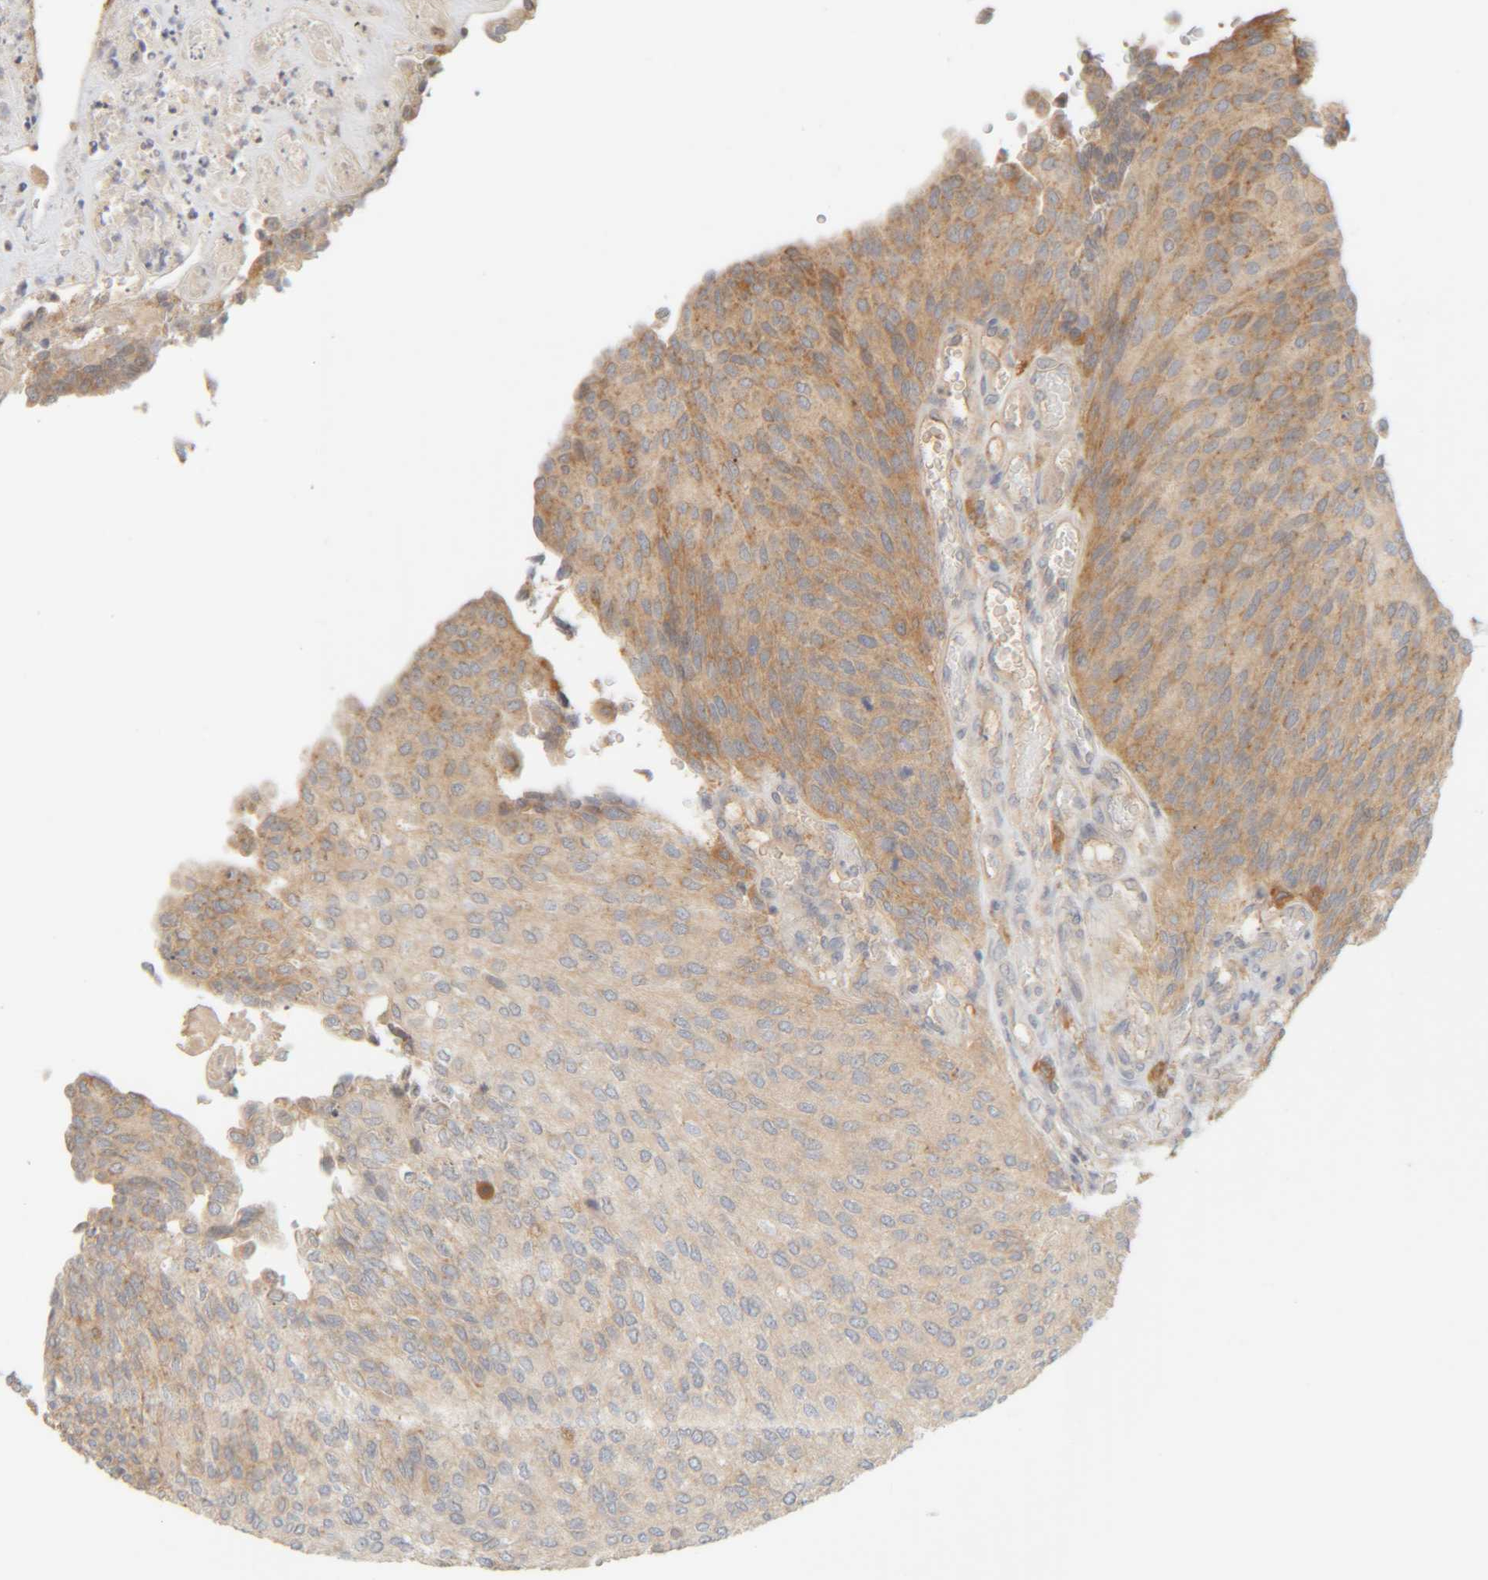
{"staining": {"intensity": "weak", "quantity": "25%-75%", "location": "cytoplasmic/membranous"}, "tissue": "urothelial cancer", "cell_type": "Tumor cells", "image_type": "cancer", "snomed": [{"axis": "morphology", "description": "Urothelial carcinoma, Low grade"}, {"axis": "topography", "description": "Urinary bladder"}], "caption": "Protein expression by IHC demonstrates weak cytoplasmic/membranous expression in approximately 25%-75% of tumor cells in urothelial cancer. Nuclei are stained in blue.", "gene": "TMEM192", "patient": {"sex": "female", "age": 79}}